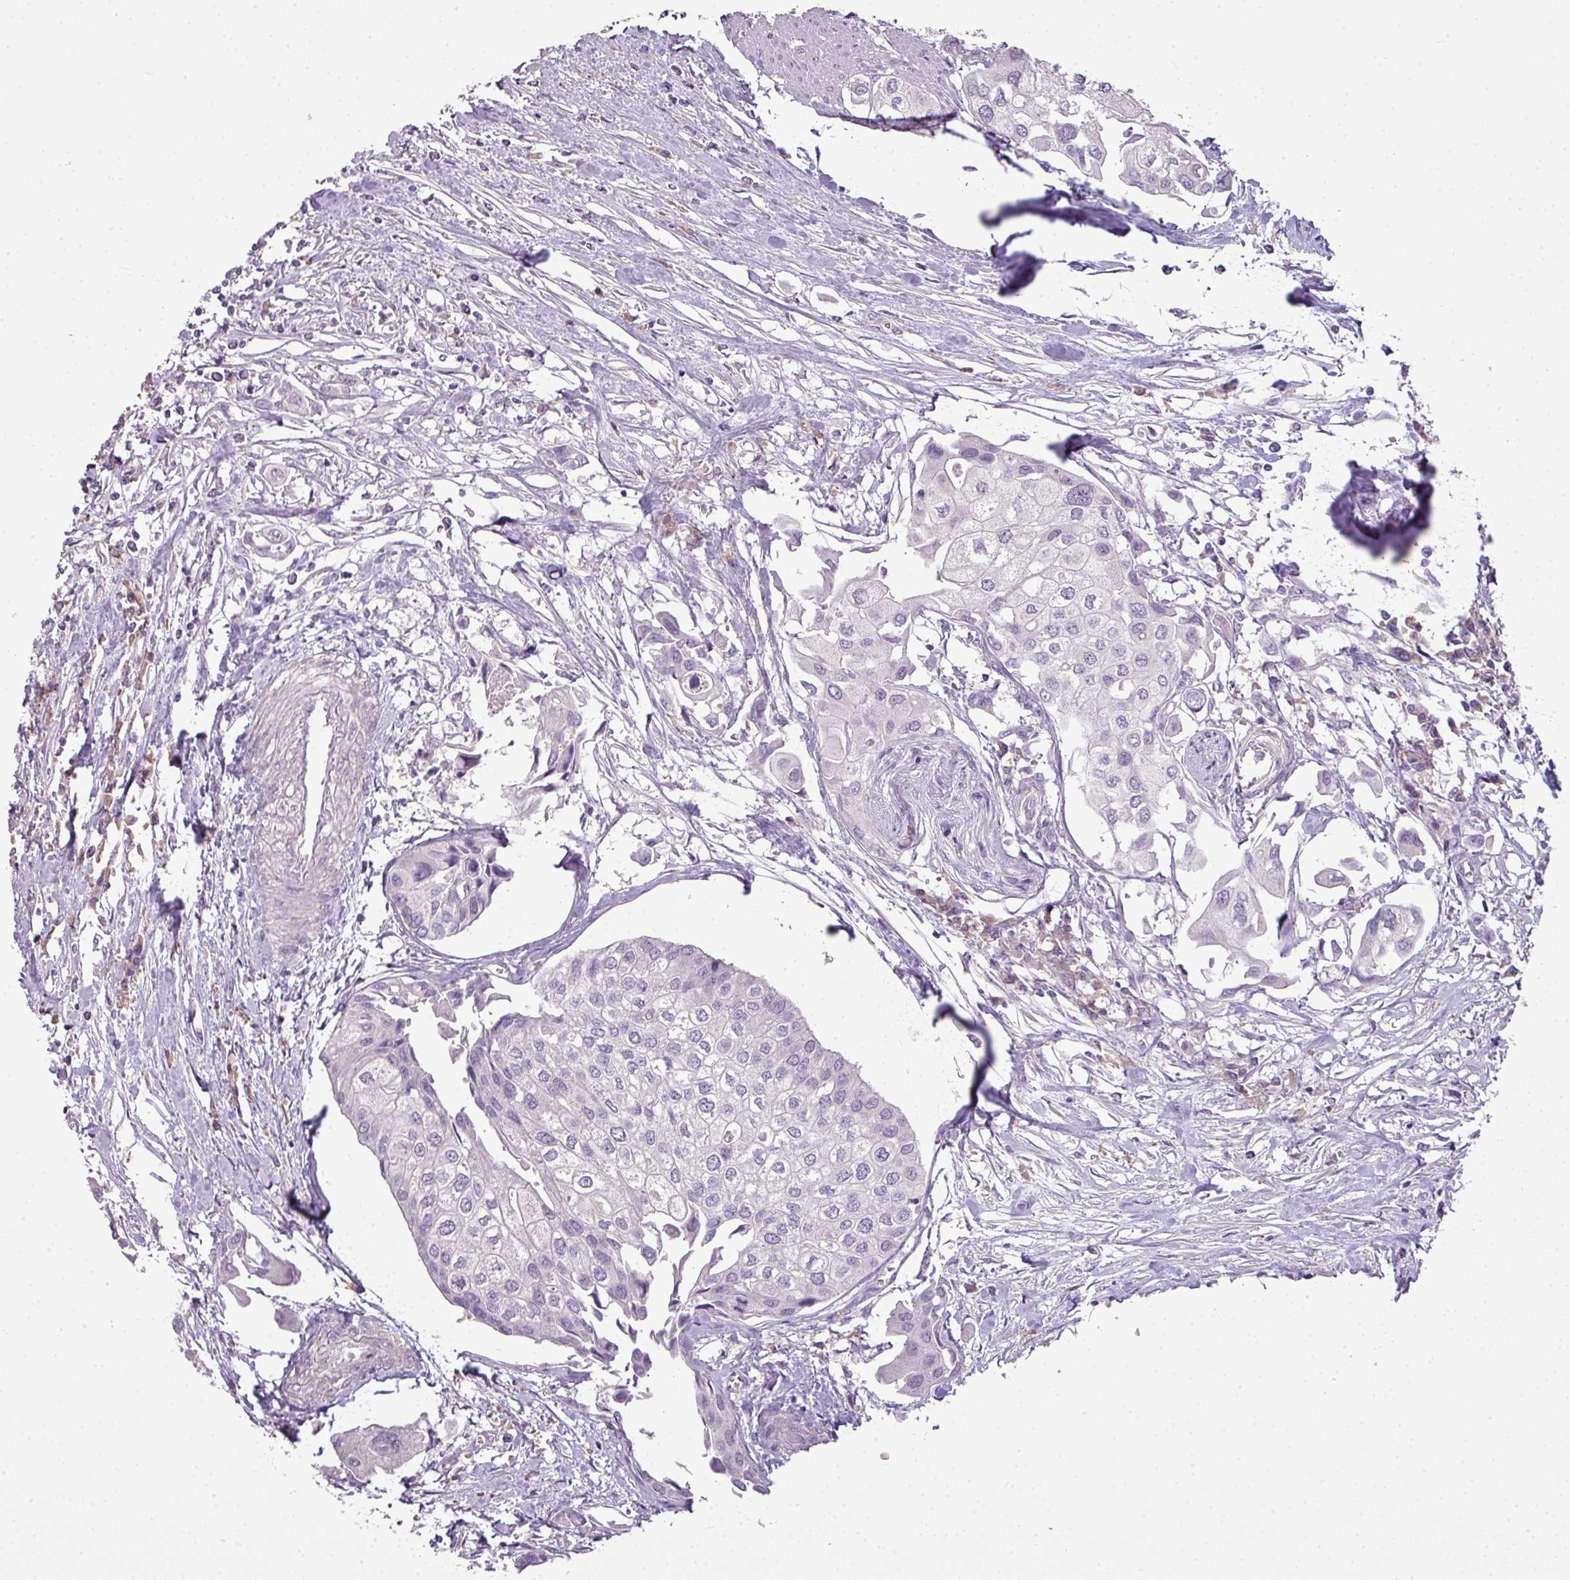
{"staining": {"intensity": "negative", "quantity": "none", "location": "none"}, "tissue": "urothelial cancer", "cell_type": "Tumor cells", "image_type": "cancer", "snomed": [{"axis": "morphology", "description": "Urothelial carcinoma, High grade"}, {"axis": "topography", "description": "Urinary bladder"}], "caption": "A high-resolution micrograph shows IHC staining of urothelial carcinoma (high-grade), which reveals no significant staining in tumor cells.", "gene": "LY9", "patient": {"sex": "male", "age": 64}}